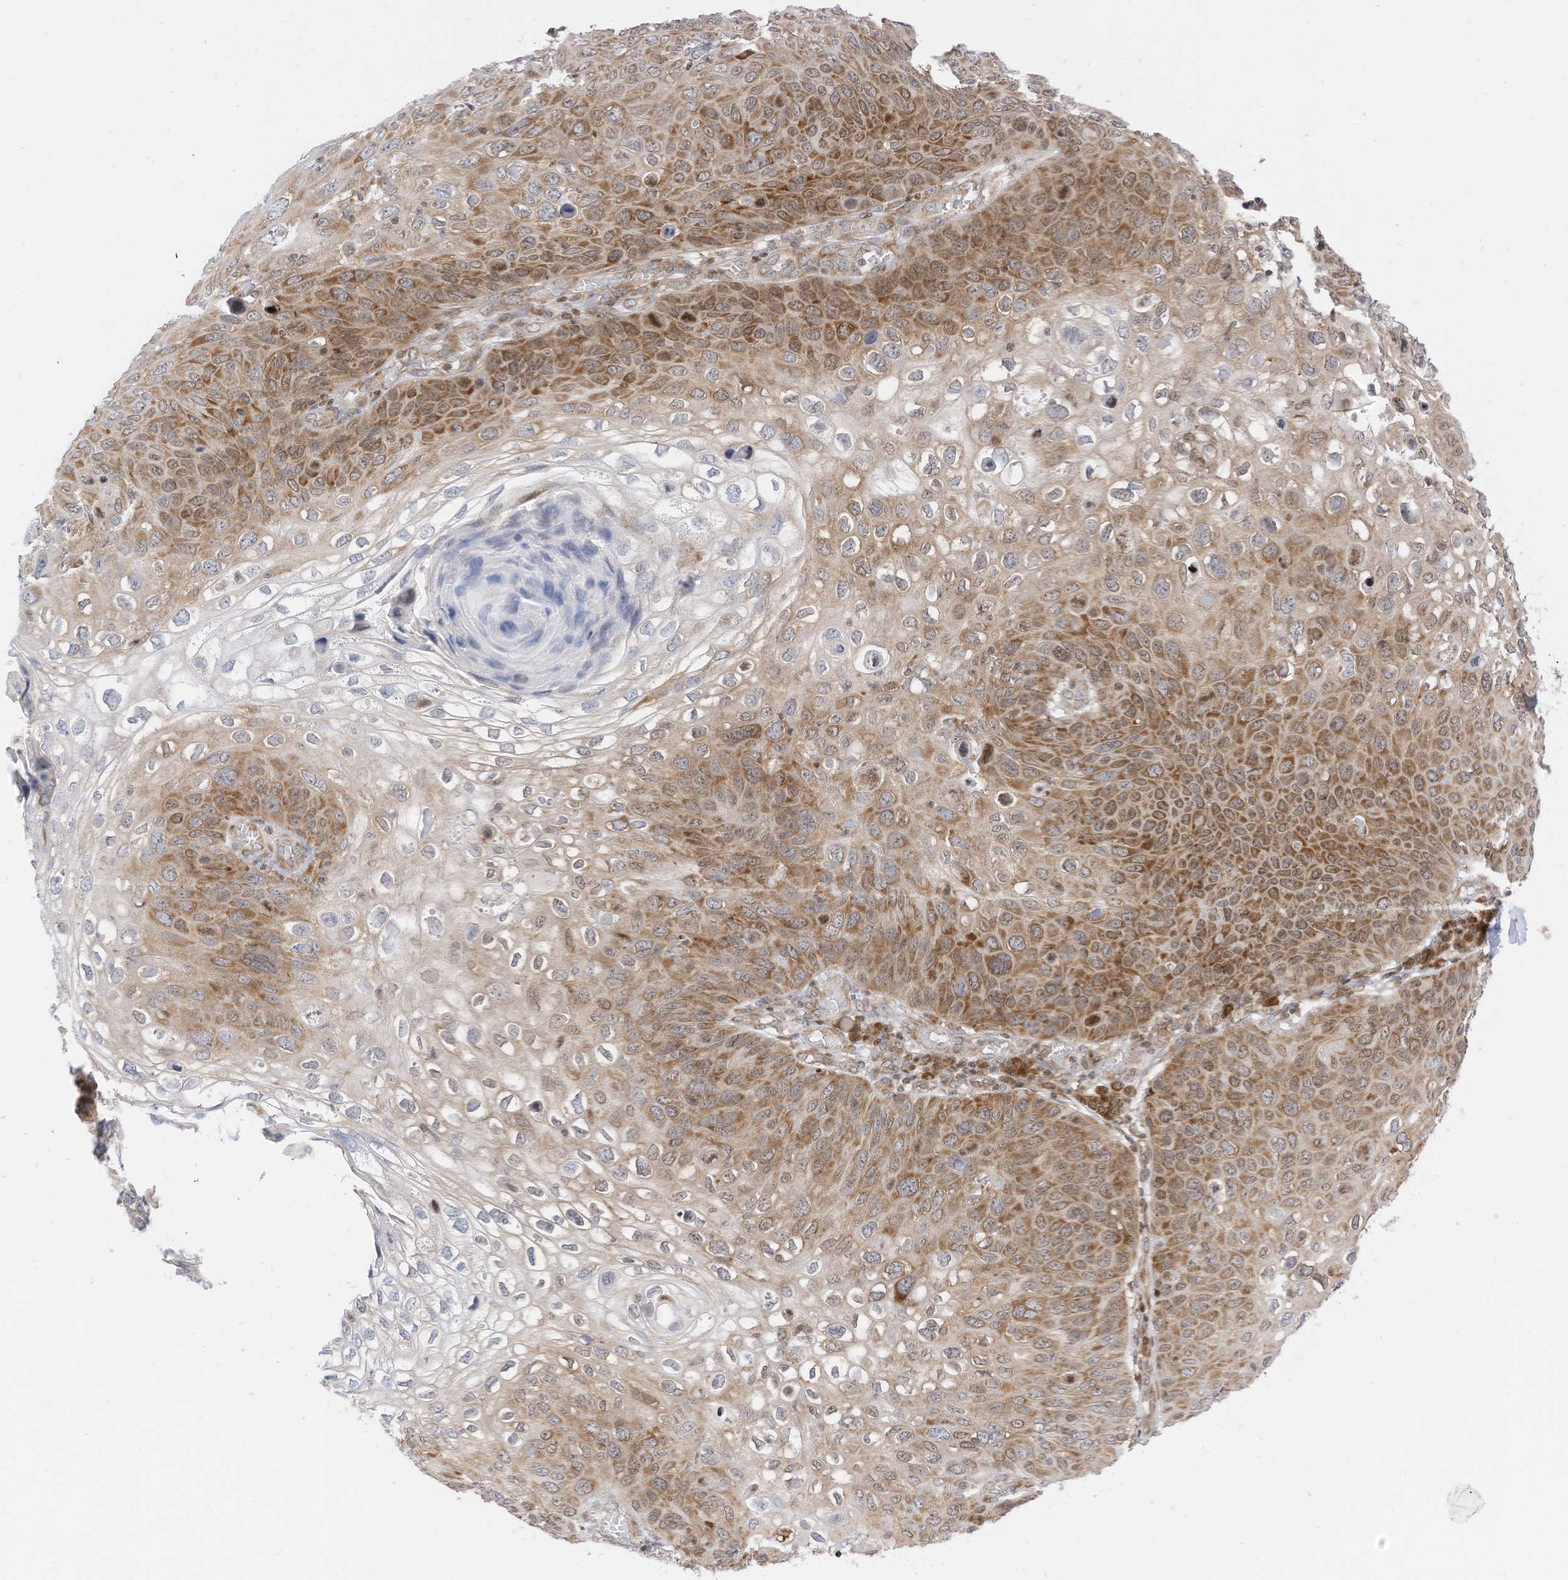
{"staining": {"intensity": "moderate", "quantity": ">75%", "location": "cytoplasmic/membranous"}, "tissue": "skin cancer", "cell_type": "Tumor cells", "image_type": "cancer", "snomed": [{"axis": "morphology", "description": "Squamous cell carcinoma, NOS"}, {"axis": "topography", "description": "Skin"}], "caption": "Skin squamous cell carcinoma stained with a protein marker reveals moderate staining in tumor cells.", "gene": "EDF1", "patient": {"sex": "female", "age": 90}}